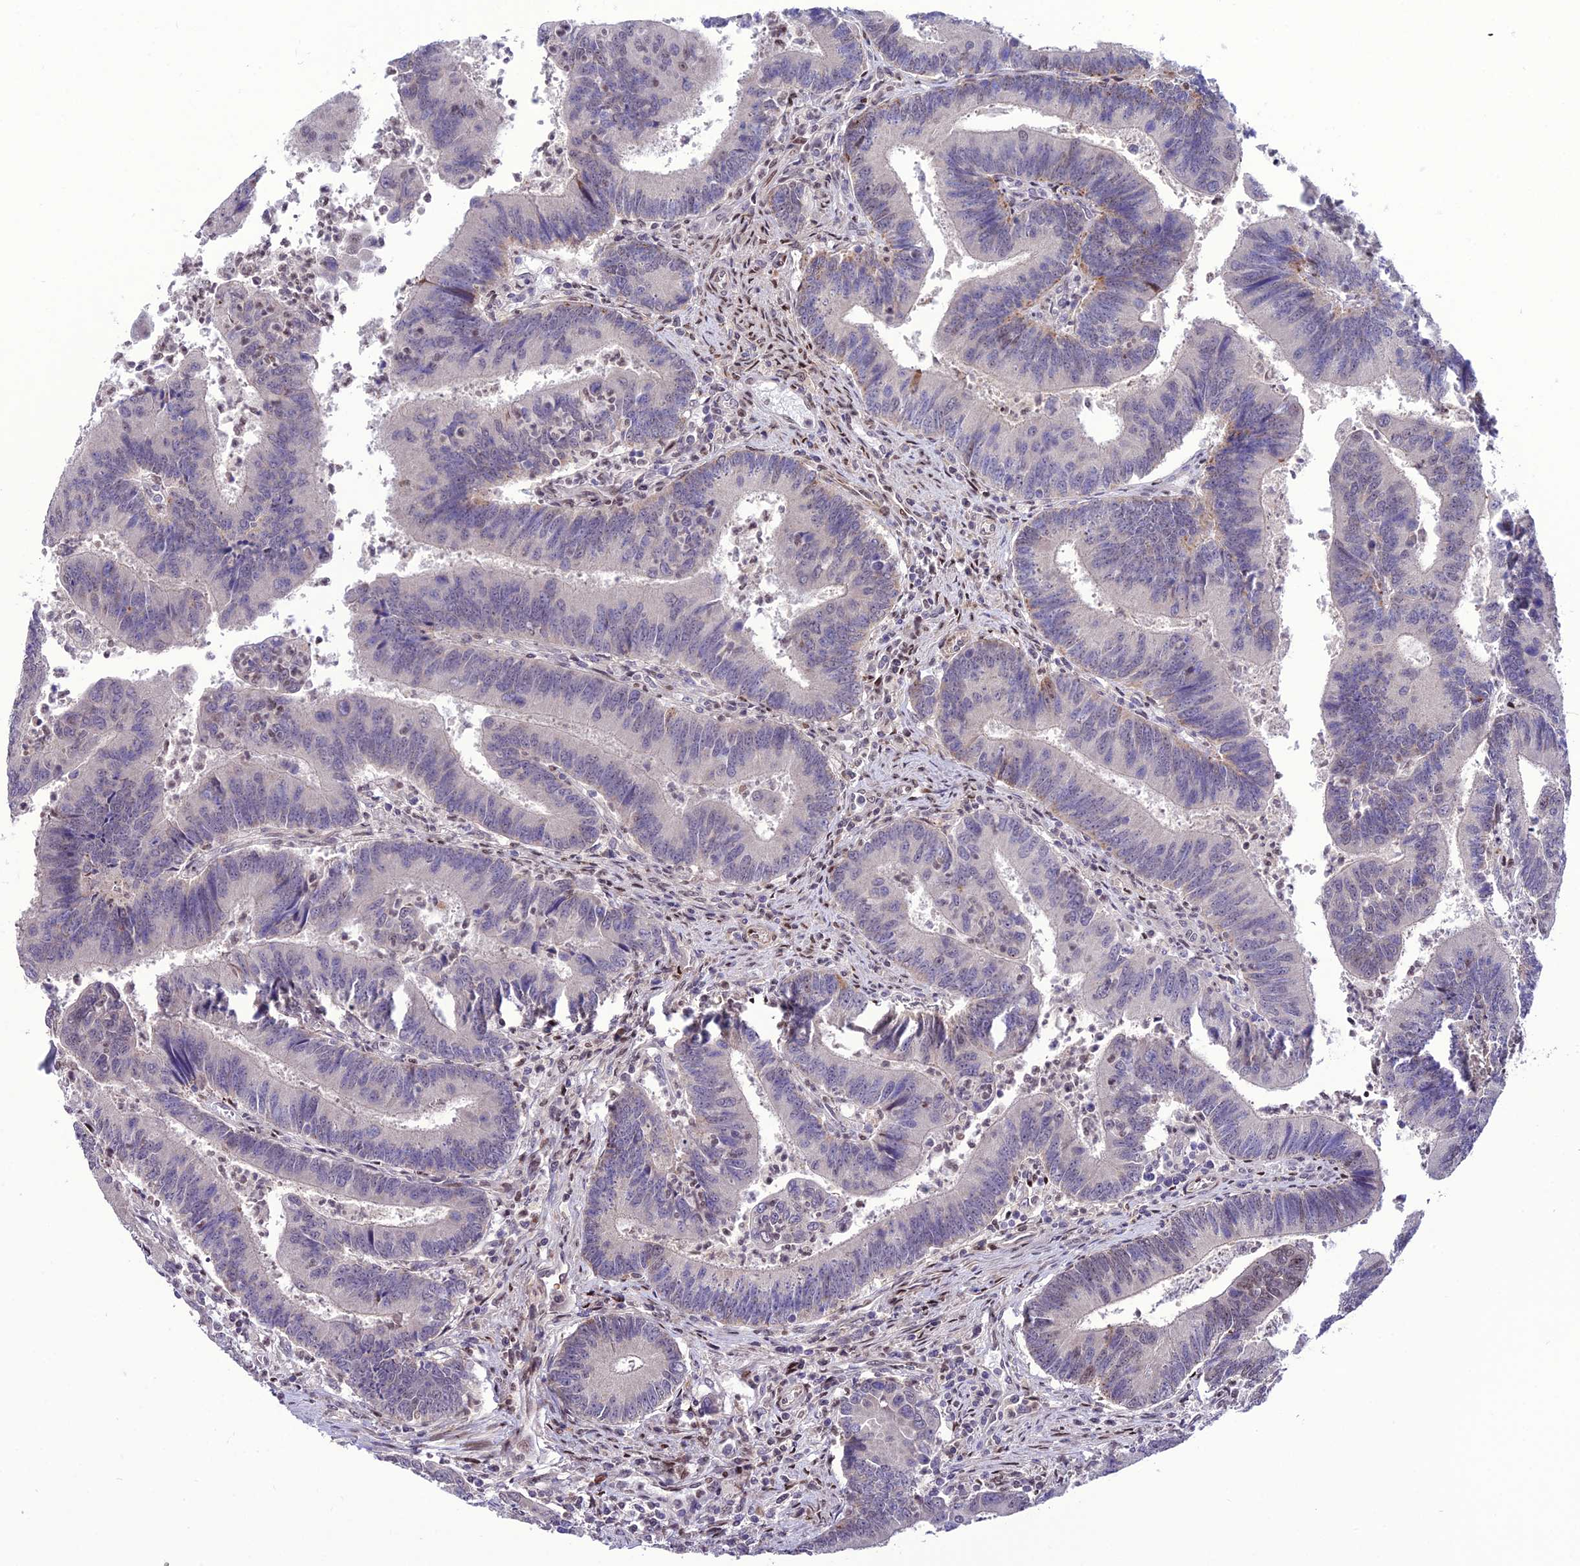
{"staining": {"intensity": "negative", "quantity": "none", "location": "none"}, "tissue": "colorectal cancer", "cell_type": "Tumor cells", "image_type": "cancer", "snomed": [{"axis": "morphology", "description": "Adenocarcinoma, NOS"}, {"axis": "topography", "description": "Colon"}], "caption": "The image shows no significant positivity in tumor cells of adenocarcinoma (colorectal).", "gene": "ZNF707", "patient": {"sex": "female", "age": 67}}